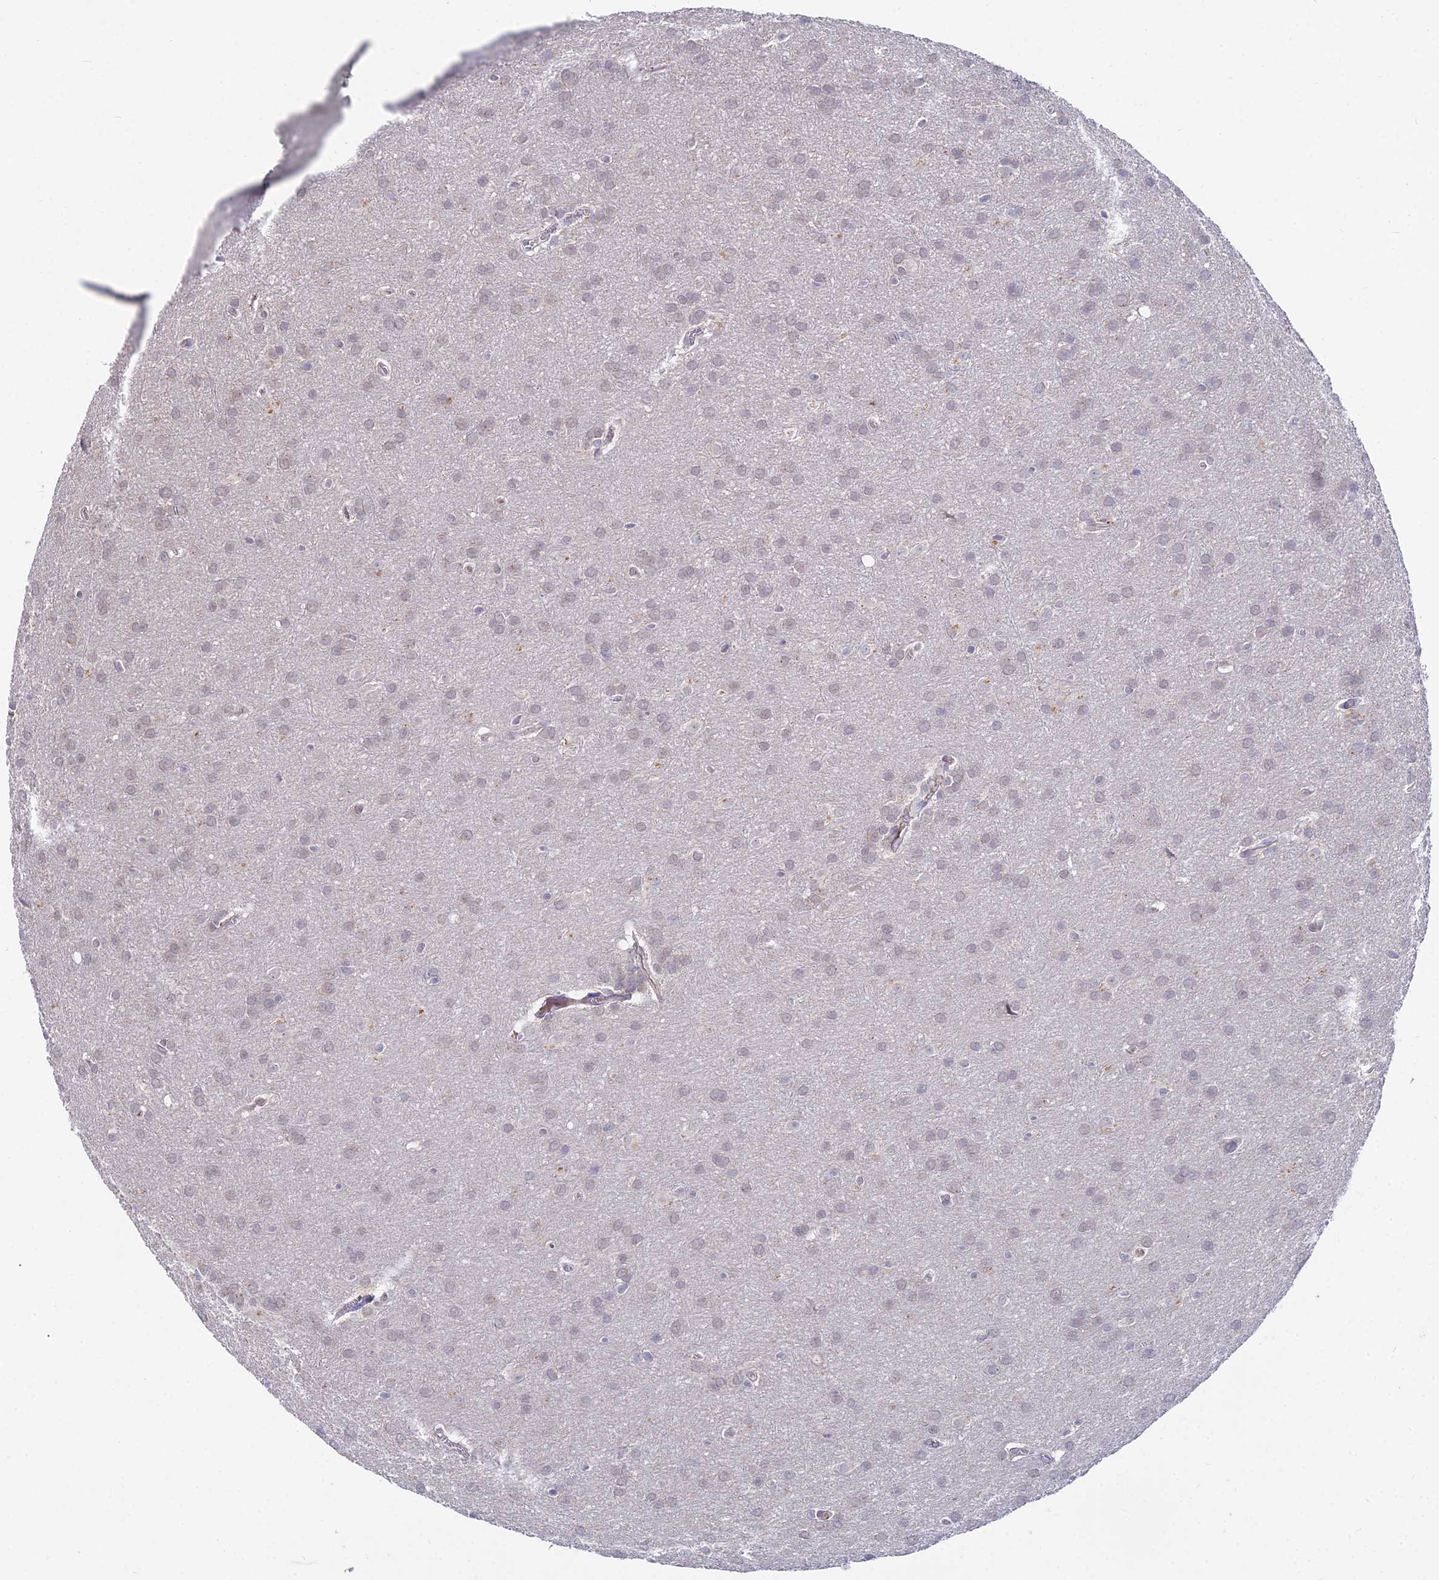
{"staining": {"intensity": "negative", "quantity": "none", "location": "none"}, "tissue": "glioma", "cell_type": "Tumor cells", "image_type": "cancer", "snomed": [{"axis": "morphology", "description": "Glioma, malignant, Low grade"}, {"axis": "topography", "description": "Brain"}], "caption": "Malignant glioma (low-grade) stained for a protein using immunohistochemistry displays no expression tumor cells.", "gene": "WDR43", "patient": {"sex": "female", "age": 32}}